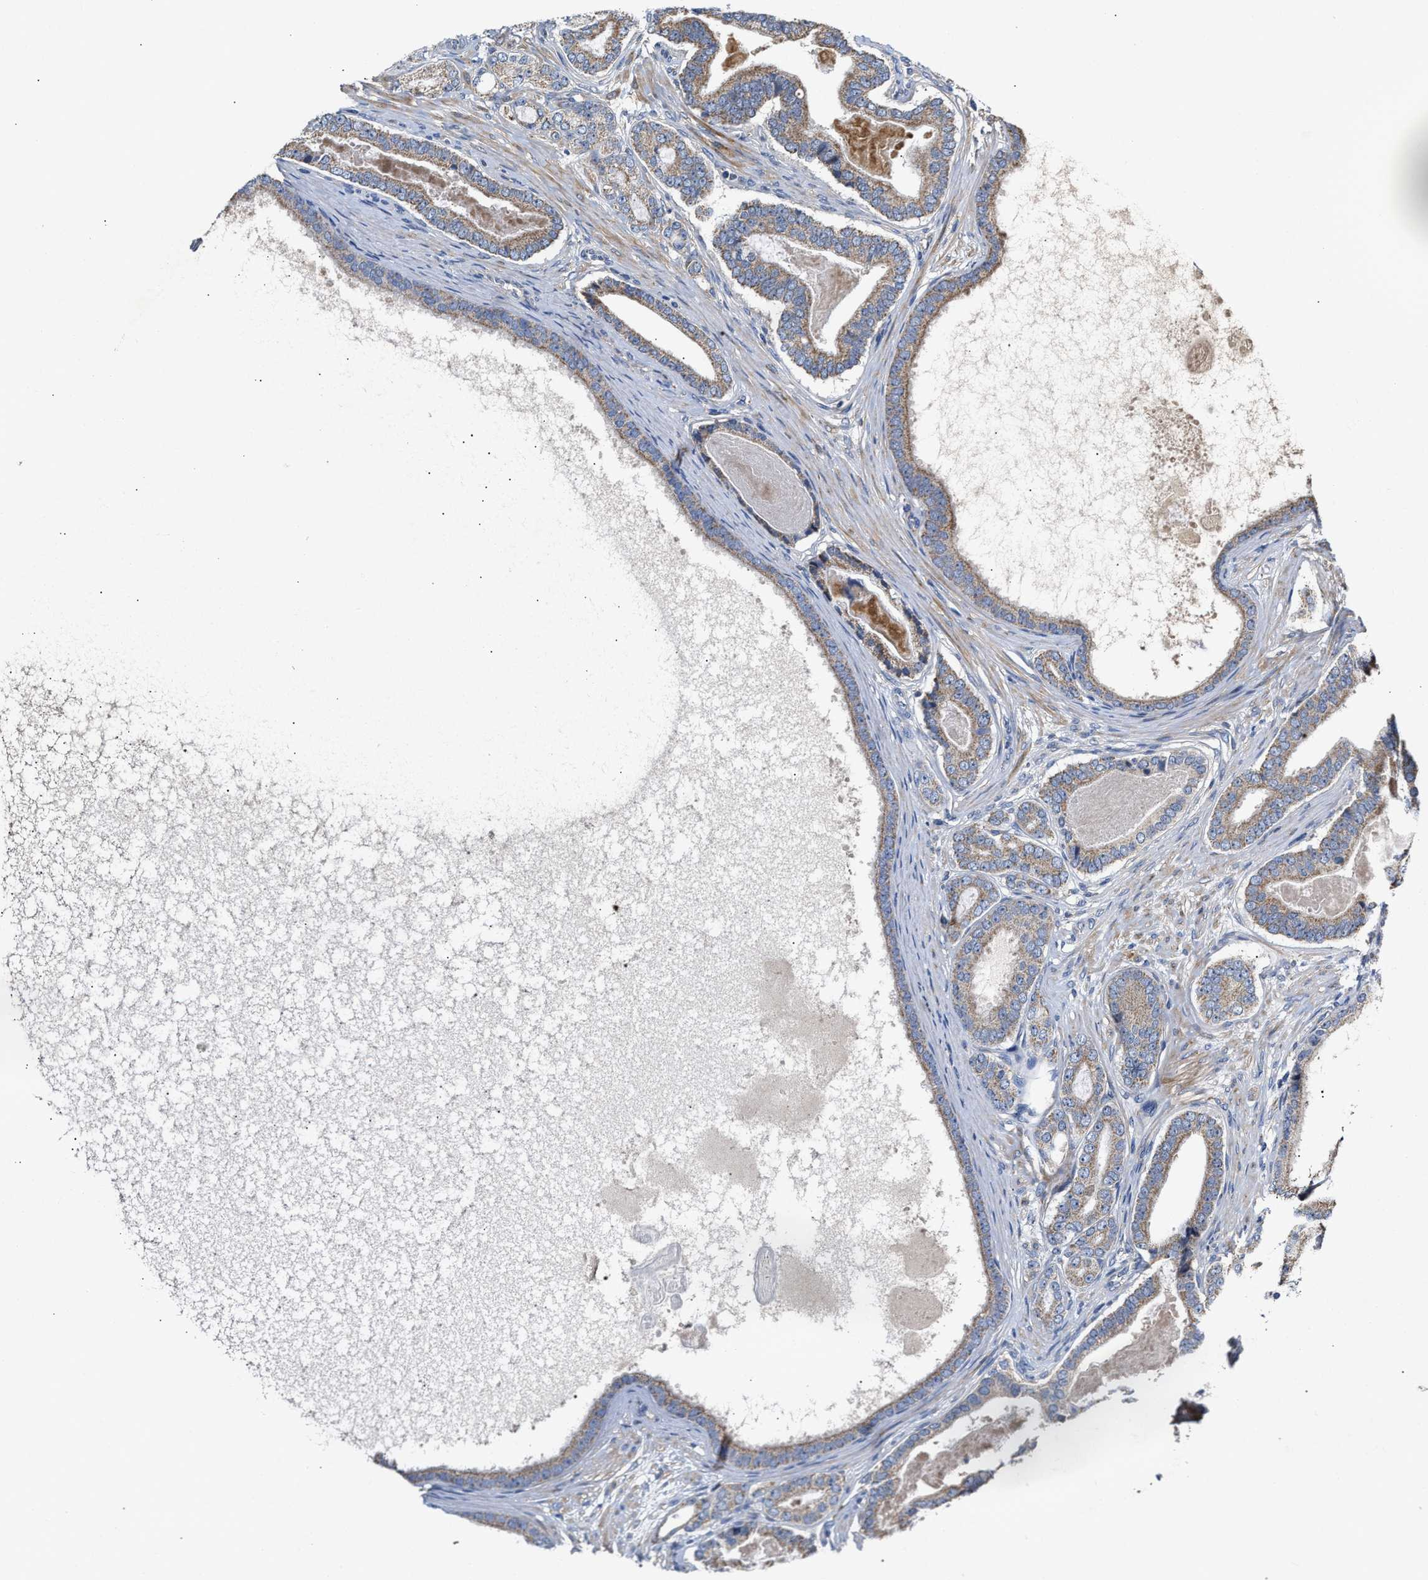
{"staining": {"intensity": "weak", "quantity": "<25%", "location": "cytoplasmic/membranous"}, "tissue": "prostate cancer", "cell_type": "Tumor cells", "image_type": "cancer", "snomed": [{"axis": "morphology", "description": "Adenocarcinoma, High grade"}, {"axis": "topography", "description": "Prostate"}], "caption": "Immunohistochemistry (IHC) photomicrograph of neoplastic tissue: adenocarcinoma (high-grade) (prostate) stained with DAB (3,3'-diaminobenzidine) shows no significant protein staining in tumor cells.", "gene": "MALSU1", "patient": {"sex": "male", "age": 60}}